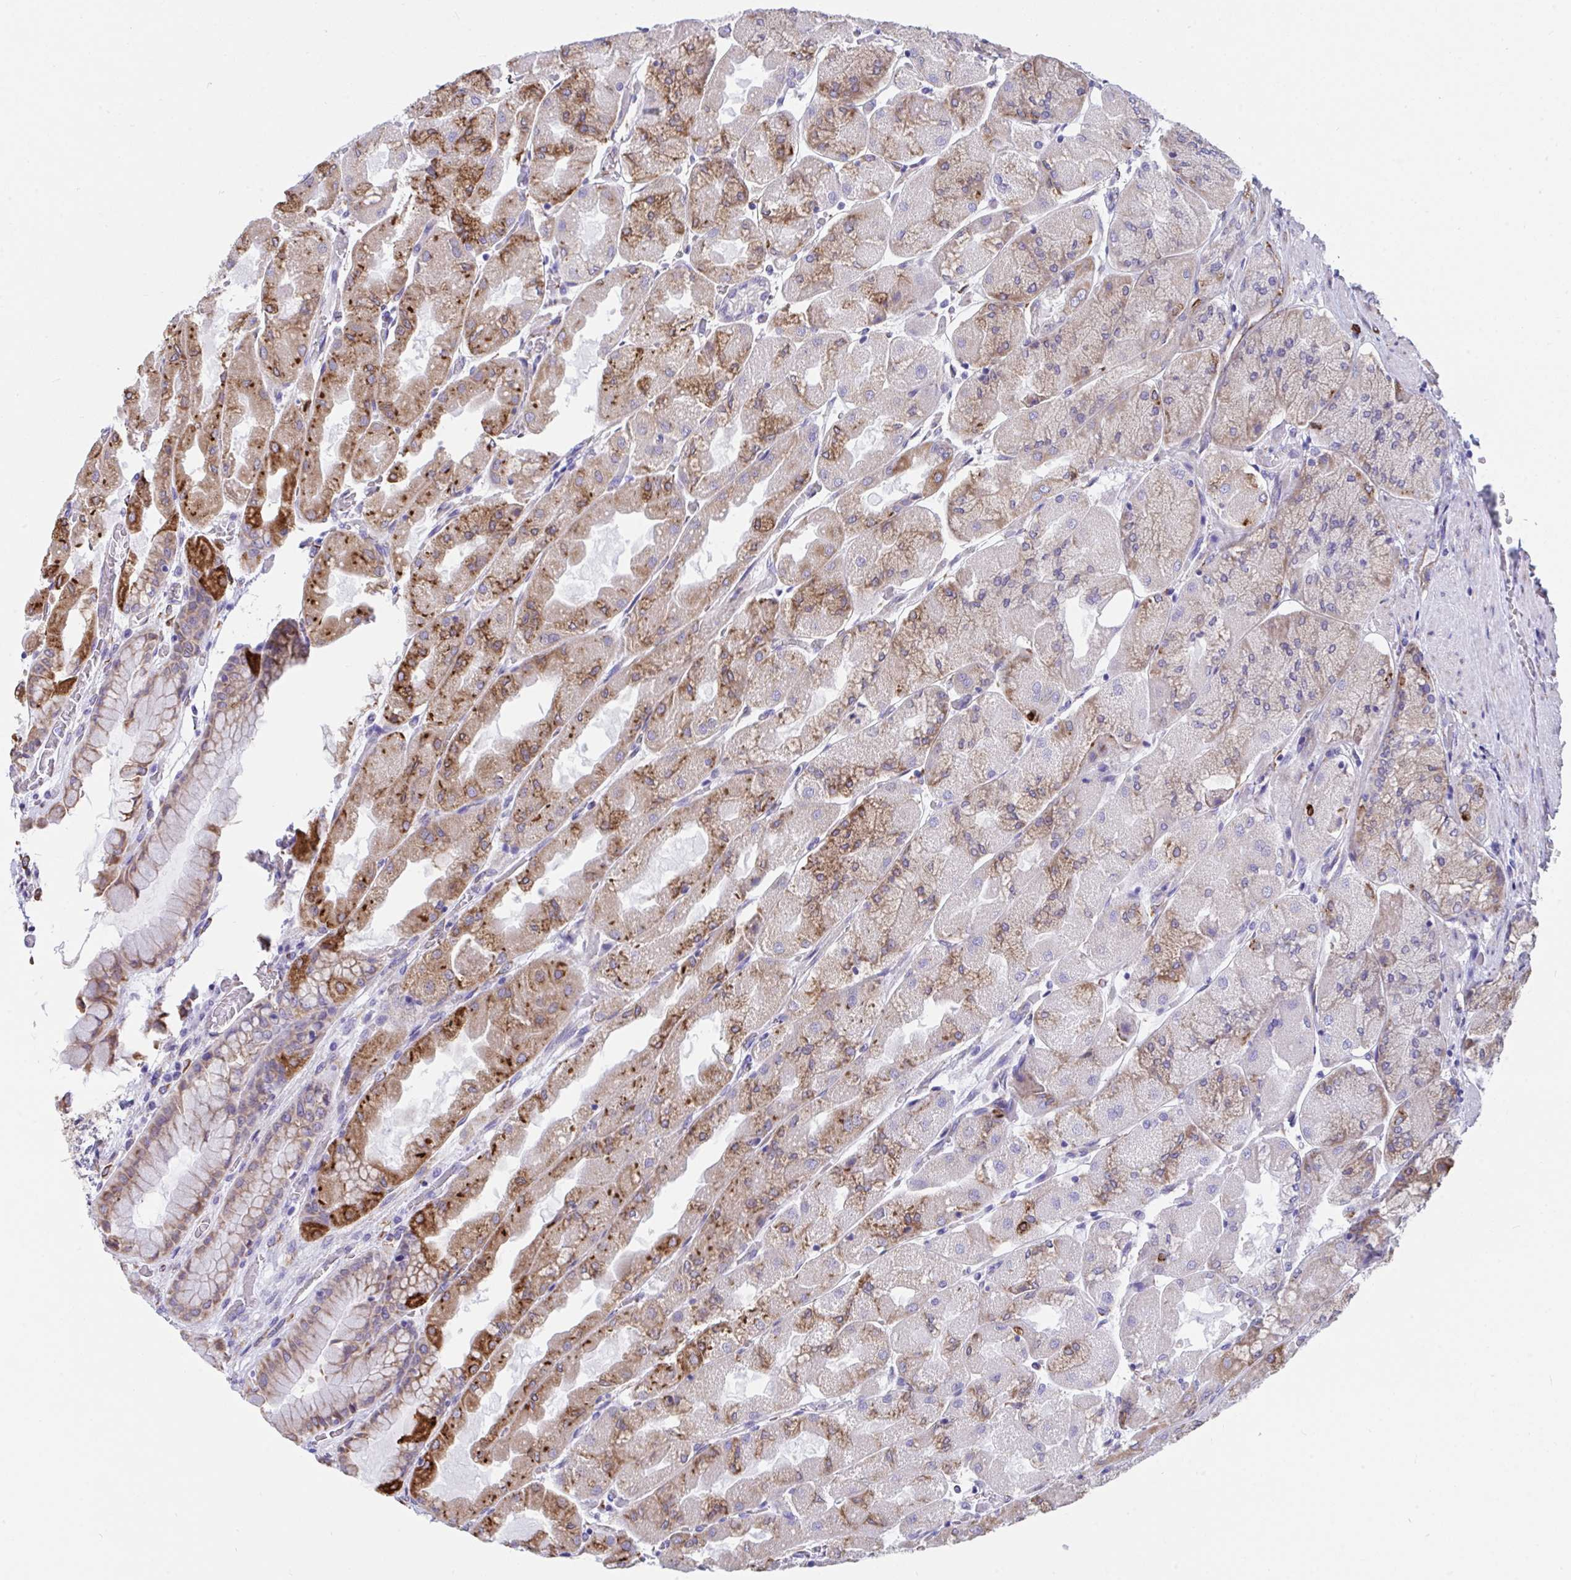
{"staining": {"intensity": "moderate", "quantity": "25%-75%", "location": "cytoplasmic/membranous"}, "tissue": "stomach", "cell_type": "Glandular cells", "image_type": "normal", "snomed": [{"axis": "morphology", "description": "Normal tissue, NOS"}, {"axis": "topography", "description": "Stomach"}], "caption": "Moderate cytoplasmic/membranous protein positivity is seen in approximately 25%-75% of glandular cells in stomach. (DAB (3,3'-diaminobenzidine) IHC with brightfield microscopy, high magnification).", "gene": "ASPH", "patient": {"sex": "female", "age": 61}}